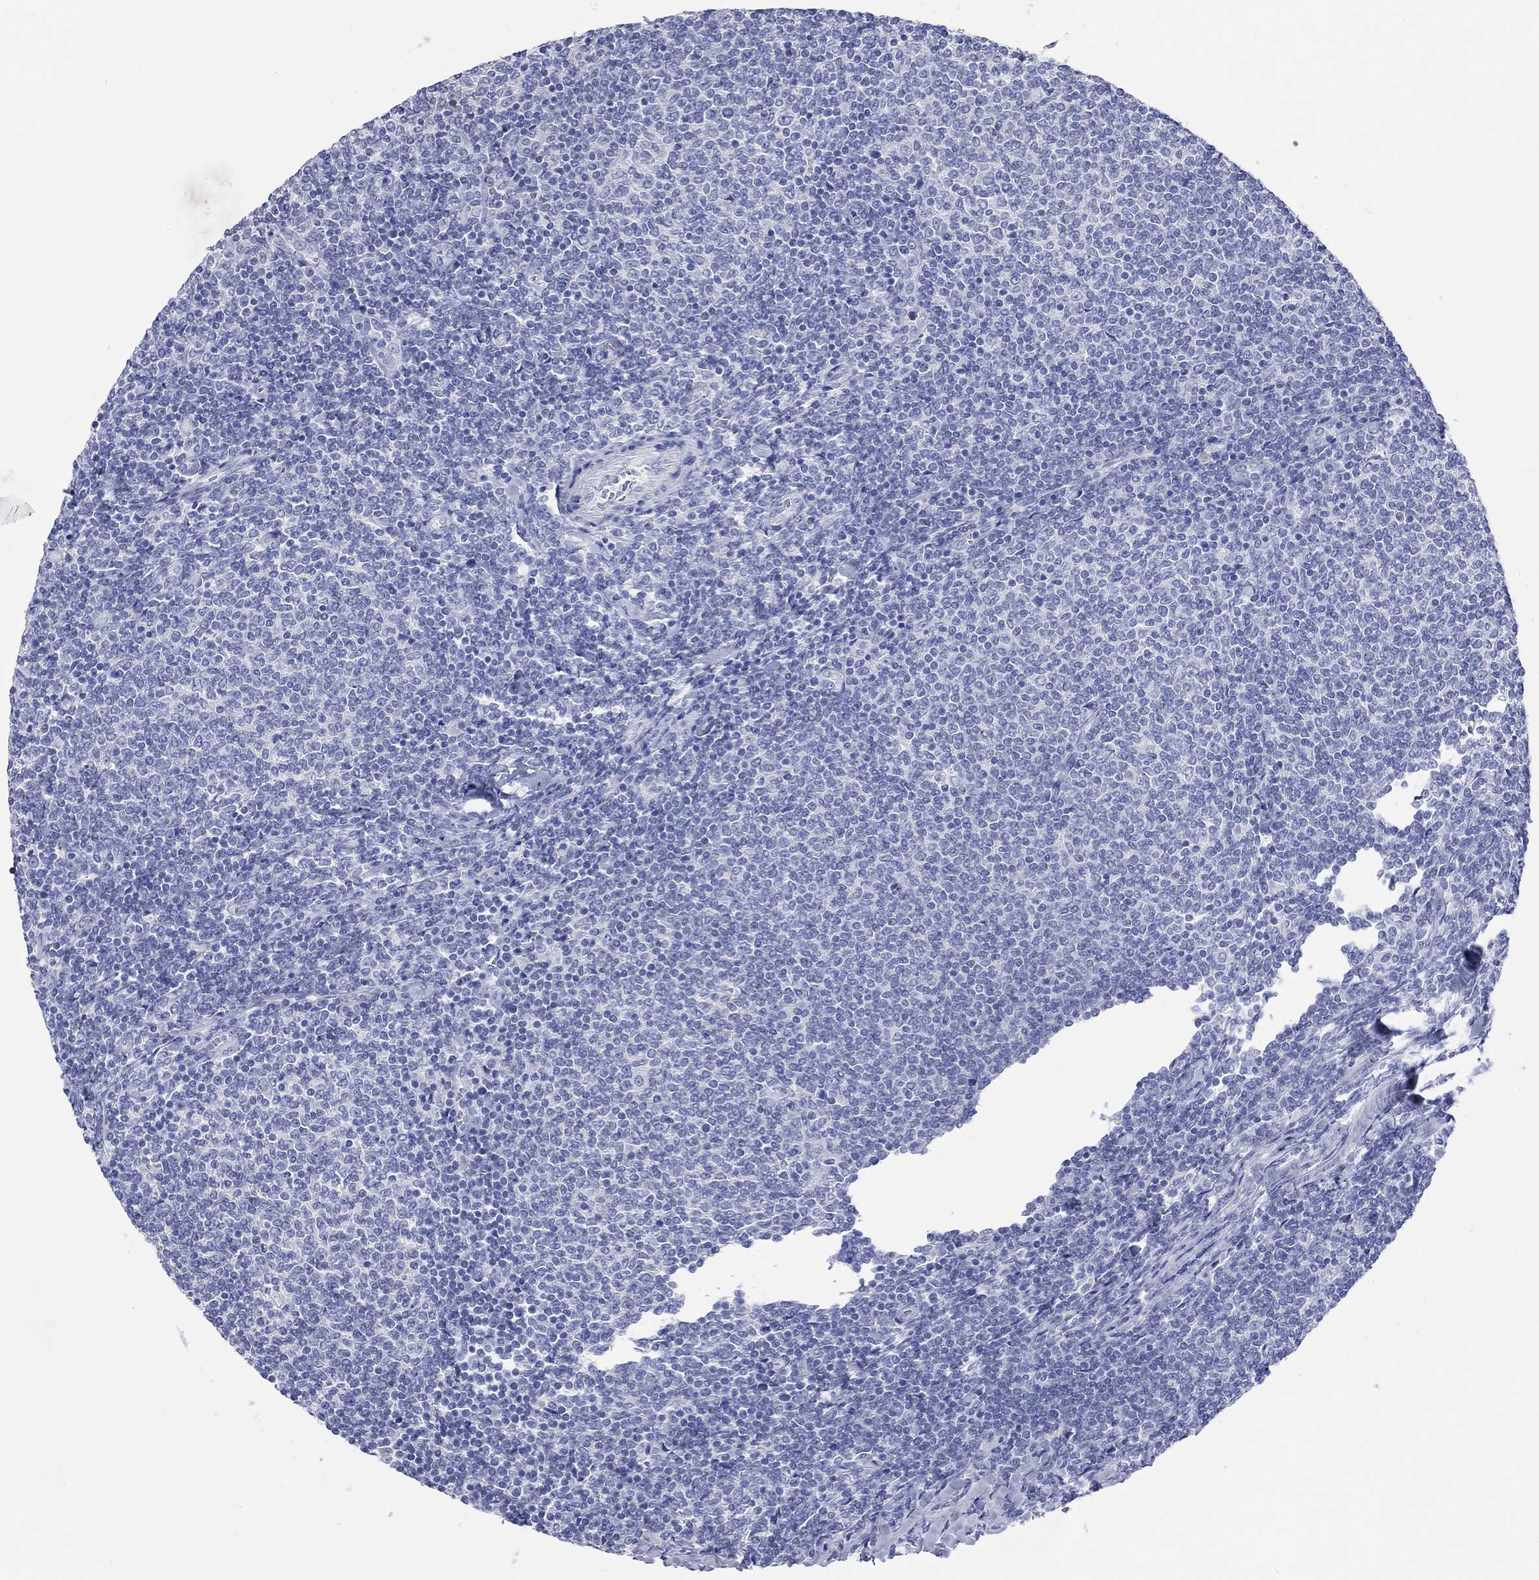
{"staining": {"intensity": "negative", "quantity": "none", "location": "none"}, "tissue": "lymphoma", "cell_type": "Tumor cells", "image_type": "cancer", "snomed": [{"axis": "morphology", "description": "Malignant lymphoma, non-Hodgkin's type, Low grade"}, {"axis": "topography", "description": "Lymph node"}], "caption": "Immunohistochemistry of human lymphoma shows no expression in tumor cells.", "gene": "SPATA9", "patient": {"sex": "male", "age": 52}}